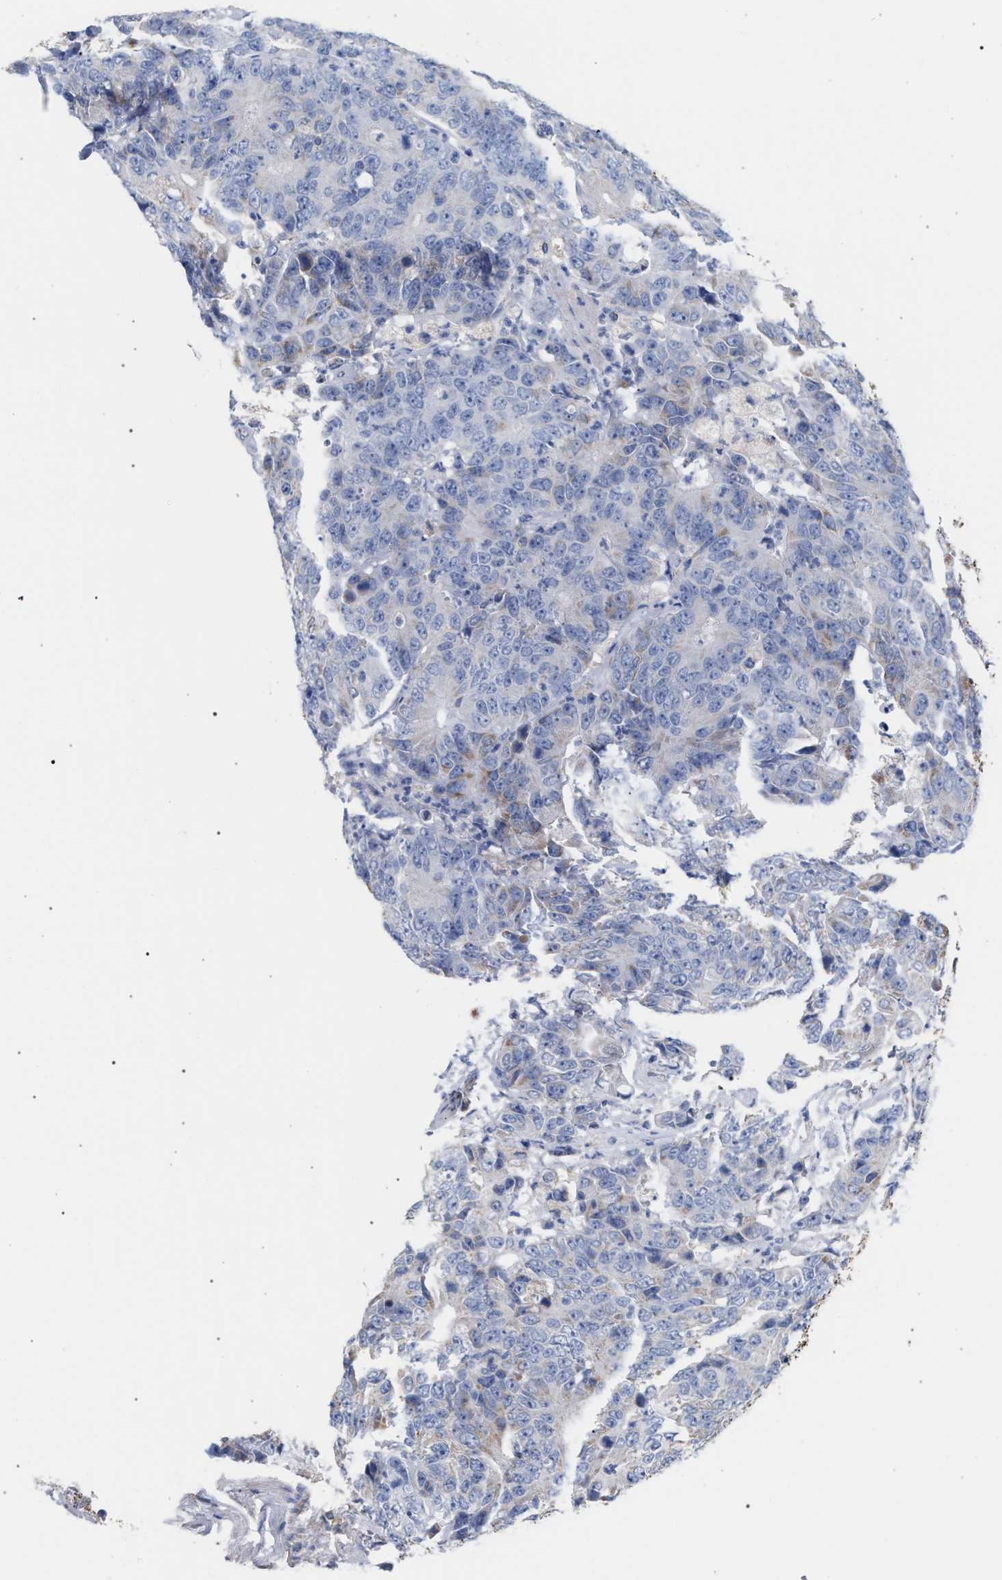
{"staining": {"intensity": "negative", "quantity": "none", "location": "none"}, "tissue": "colorectal cancer", "cell_type": "Tumor cells", "image_type": "cancer", "snomed": [{"axis": "morphology", "description": "Adenocarcinoma, NOS"}, {"axis": "topography", "description": "Colon"}], "caption": "Immunohistochemistry (IHC) photomicrograph of colorectal cancer stained for a protein (brown), which displays no expression in tumor cells.", "gene": "ECI2", "patient": {"sex": "female", "age": 86}}